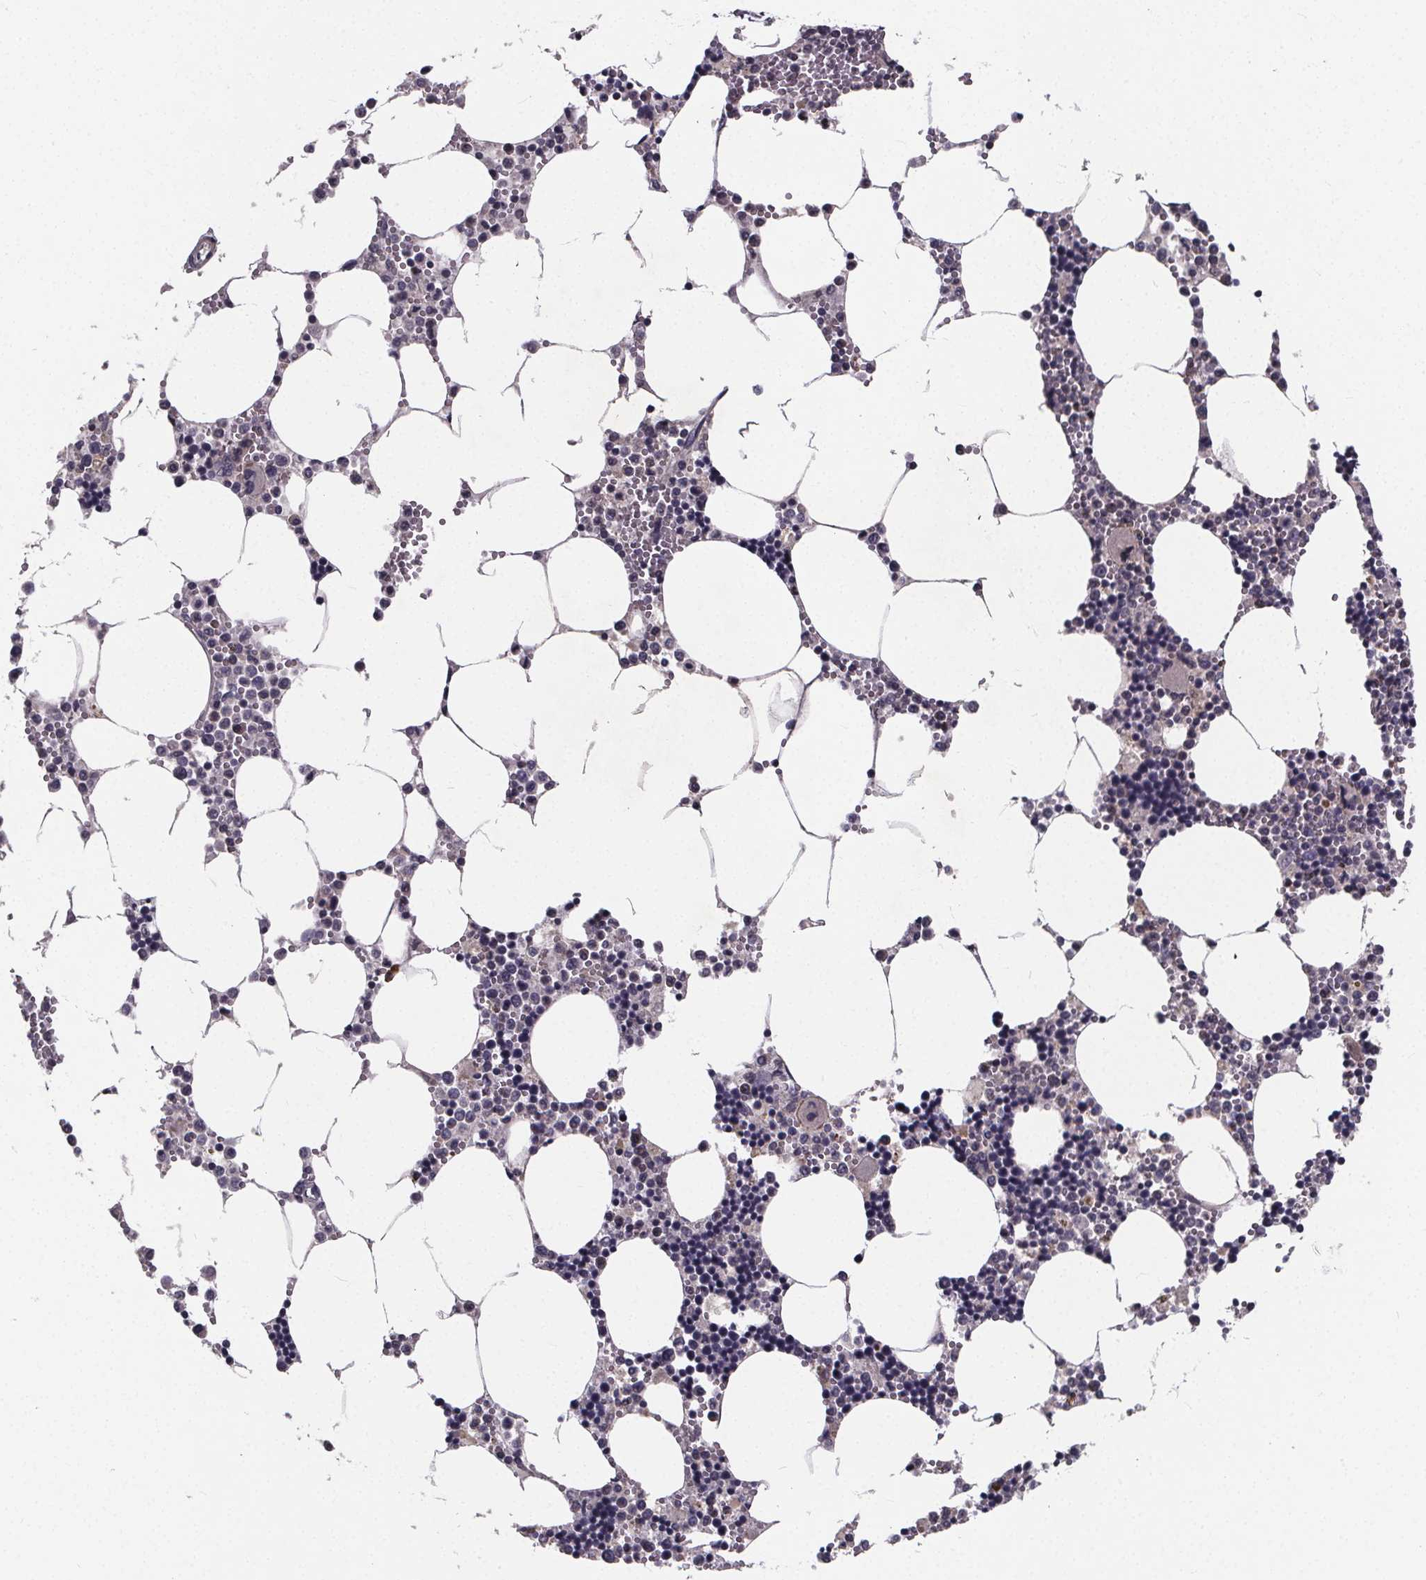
{"staining": {"intensity": "moderate", "quantity": "<25%", "location": "cytoplasmic/membranous"}, "tissue": "bone marrow", "cell_type": "Hematopoietic cells", "image_type": "normal", "snomed": [{"axis": "morphology", "description": "Normal tissue, NOS"}, {"axis": "topography", "description": "Bone marrow"}], "caption": "Protein staining of unremarkable bone marrow displays moderate cytoplasmic/membranous positivity in approximately <25% of hematopoietic cells.", "gene": "FBXW2", "patient": {"sex": "male", "age": 54}}